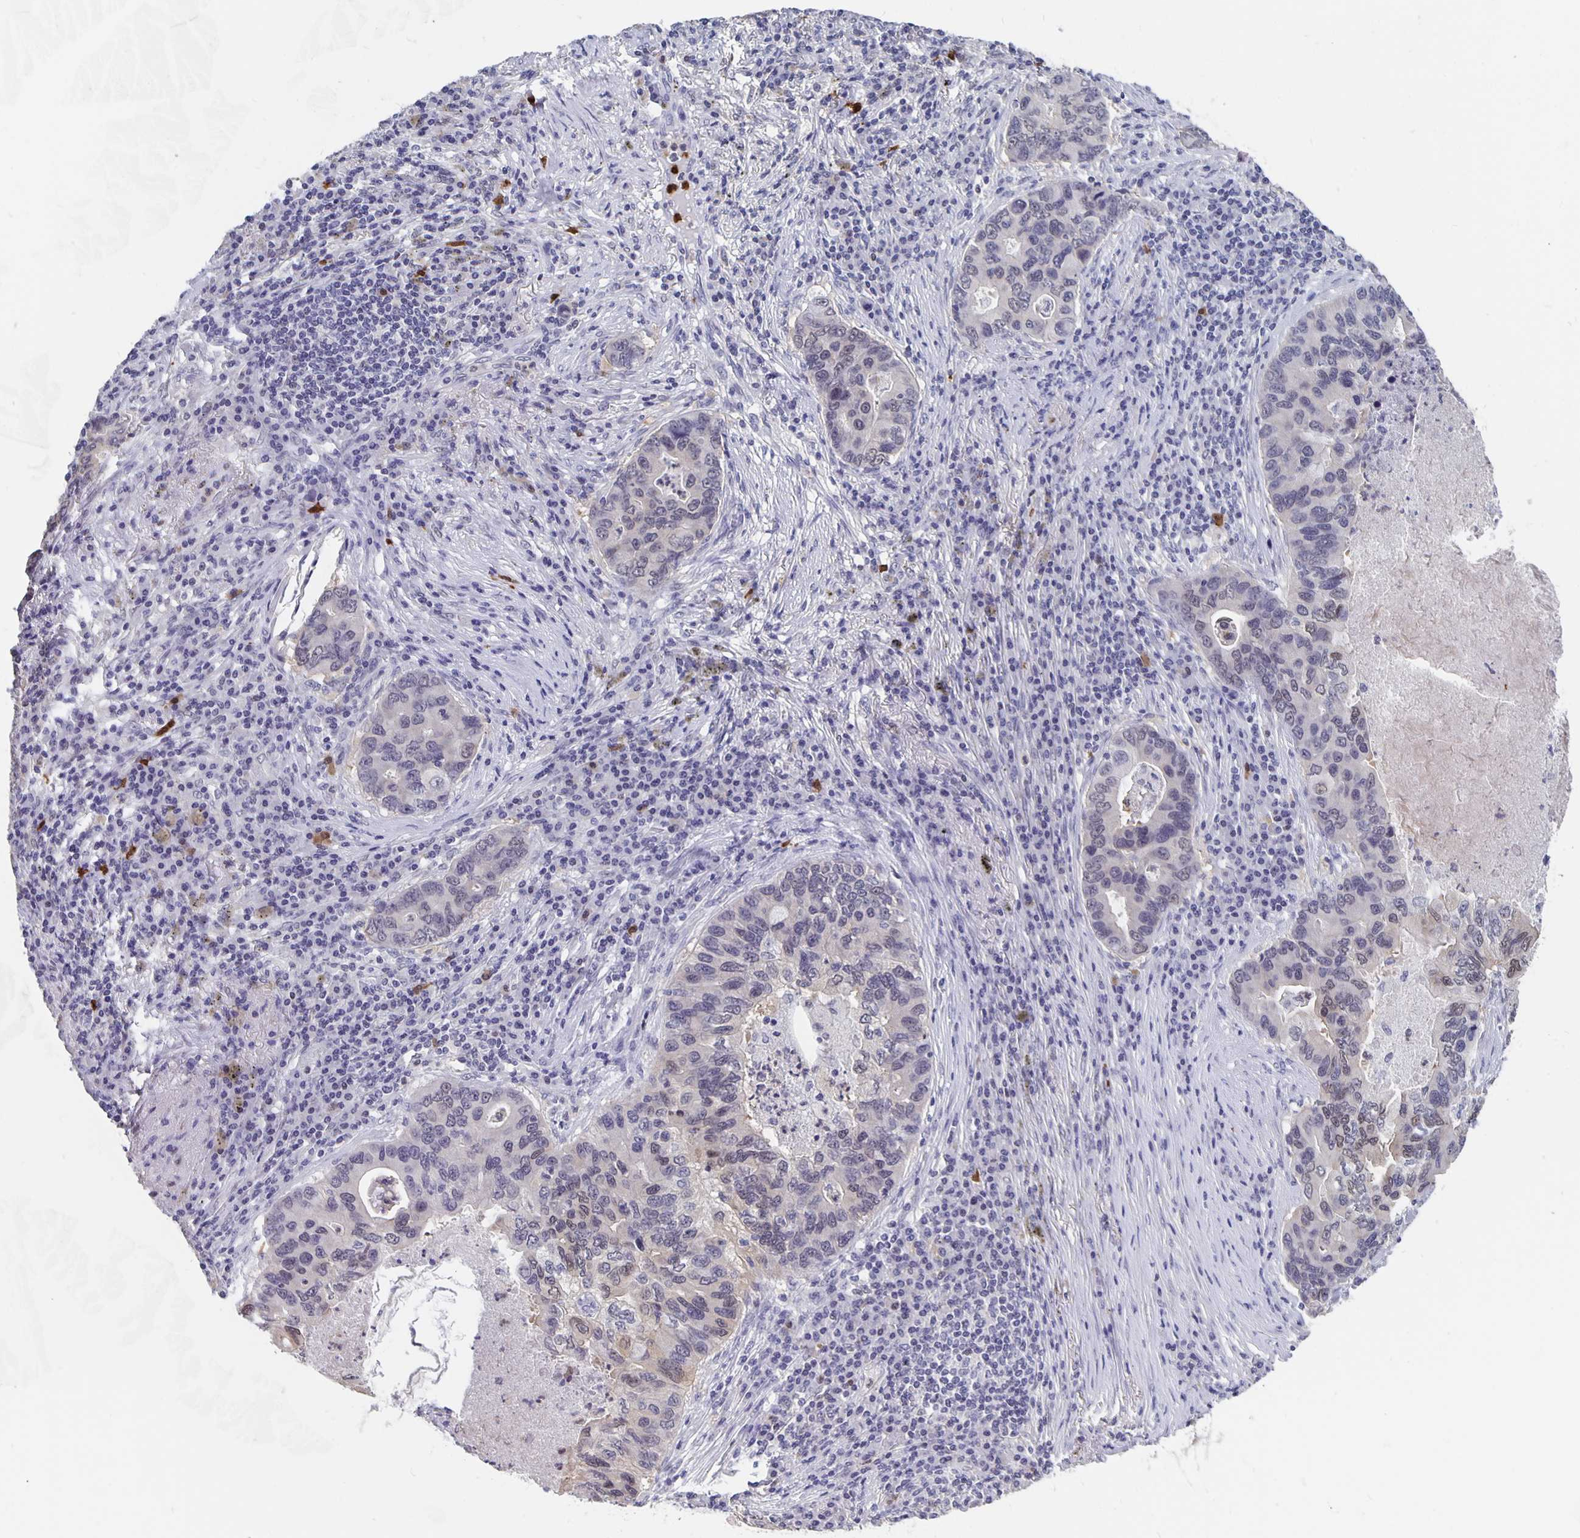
{"staining": {"intensity": "weak", "quantity": "<25%", "location": "nuclear"}, "tissue": "lung cancer", "cell_type": "Tumor cells", "image_type": "cancer", "snomed": [{"axis": "morphology", "description": "Adenocarcinoma, NOS"}, {"axis": "morphology", "description": "Adenocarcinoma, metastatic, NOS"}, {"axis": "topography", "description": "Lymph node"}, {"axis": "topography", "description": "Lung"}], "caption": "Immunohistochemistry histopathology image of neoplastic tissue: lung cancer (metastatic adenocarcinoma) stained with DAB (3,3'-diaminobenzidine) displays no significant protein staining in tumor cells. (IHC, brightfield microscopy, high magnification).", "gene": "ZNF691", "patient": {"sex": "female", "age": 54}}